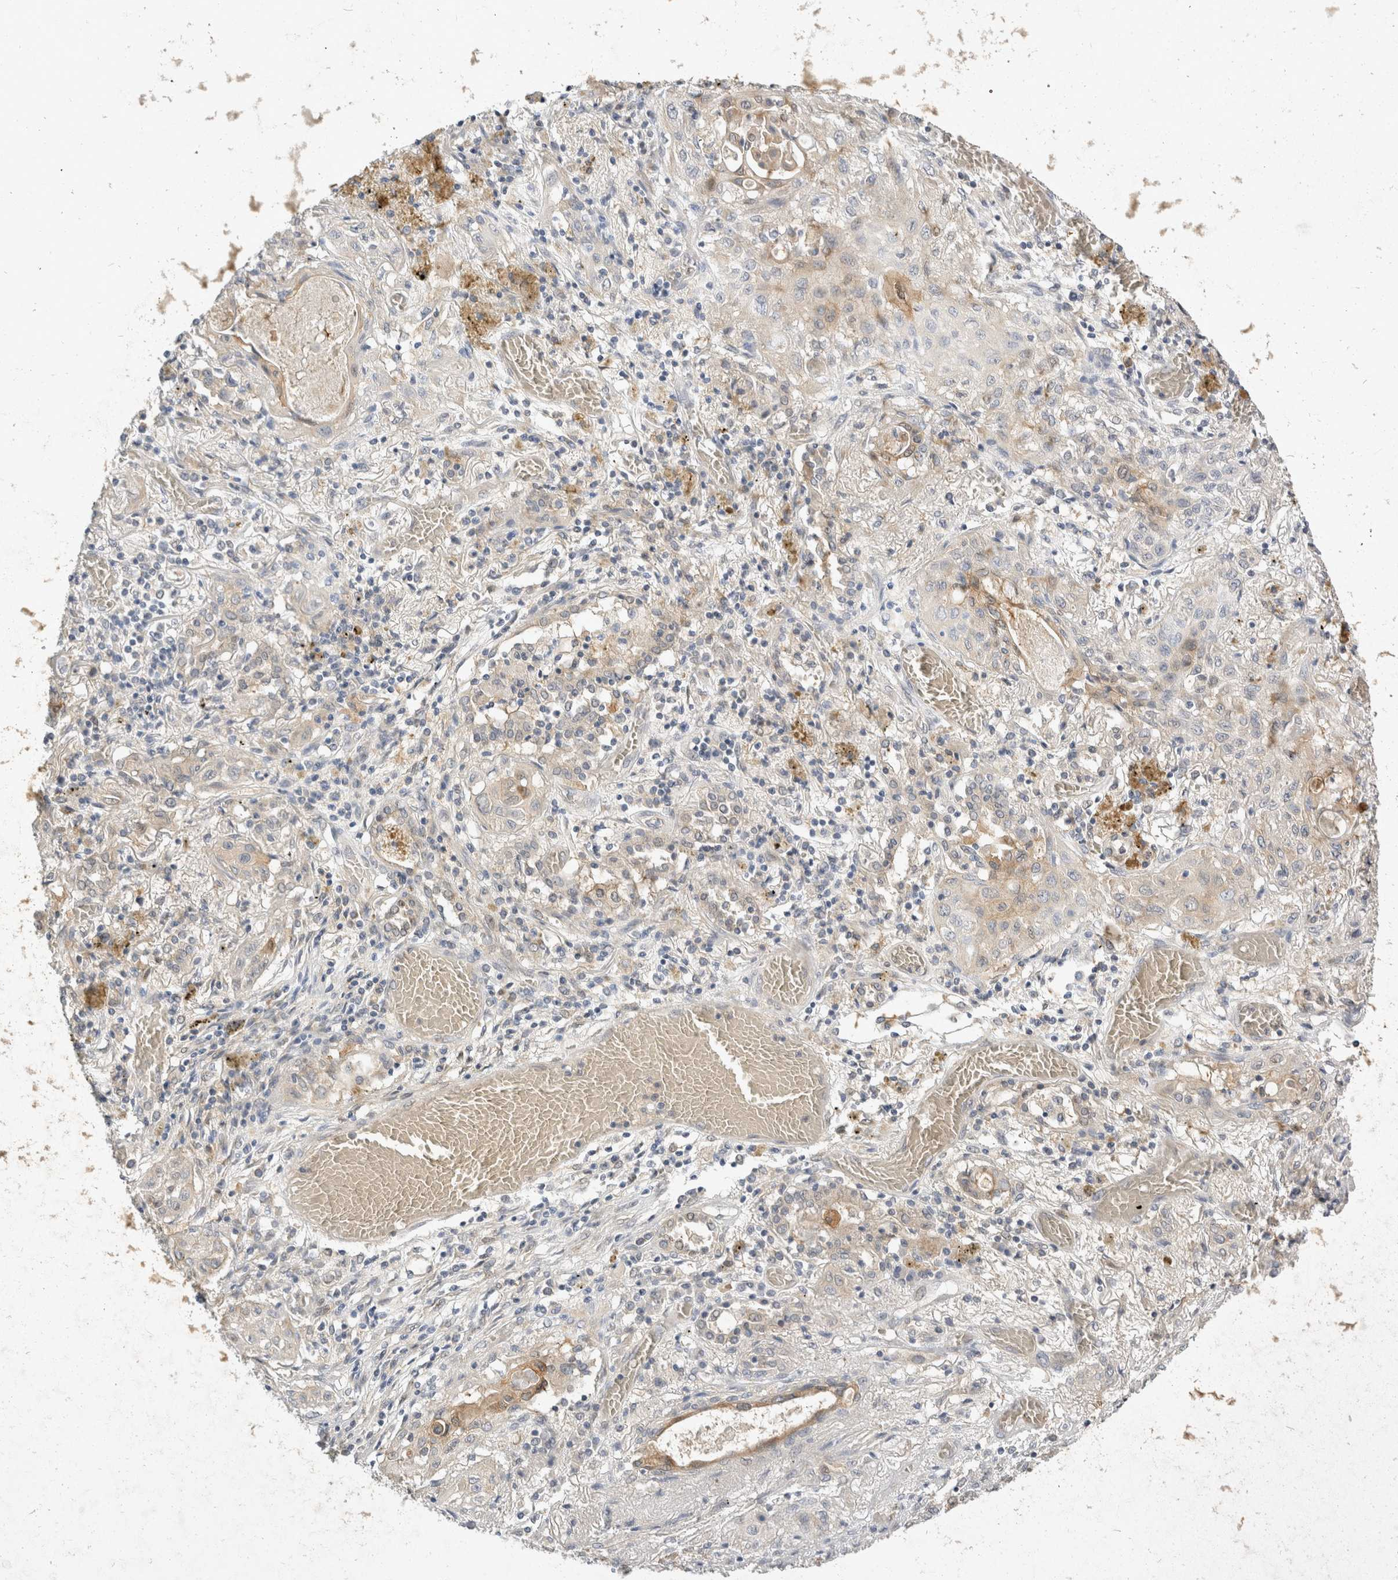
{"staining": {"intensity": "negative", "quantity": "none", "location": "none"}, "tissue": "lung cancer", "cell_type": "Tumor cells", "image_type": "cancer", "snomed": [{"axis": "morphology", "description": "Squamous cell carcinoma, NOS"}, {"axis": "topography", "description": "Lung"}], "caption": "Immunohistochemistry (IHC) of lung cancer shows no staining in tumor cells.", "gene": "TOM1L2", "patient": {"sex": "female", "age": 47}}